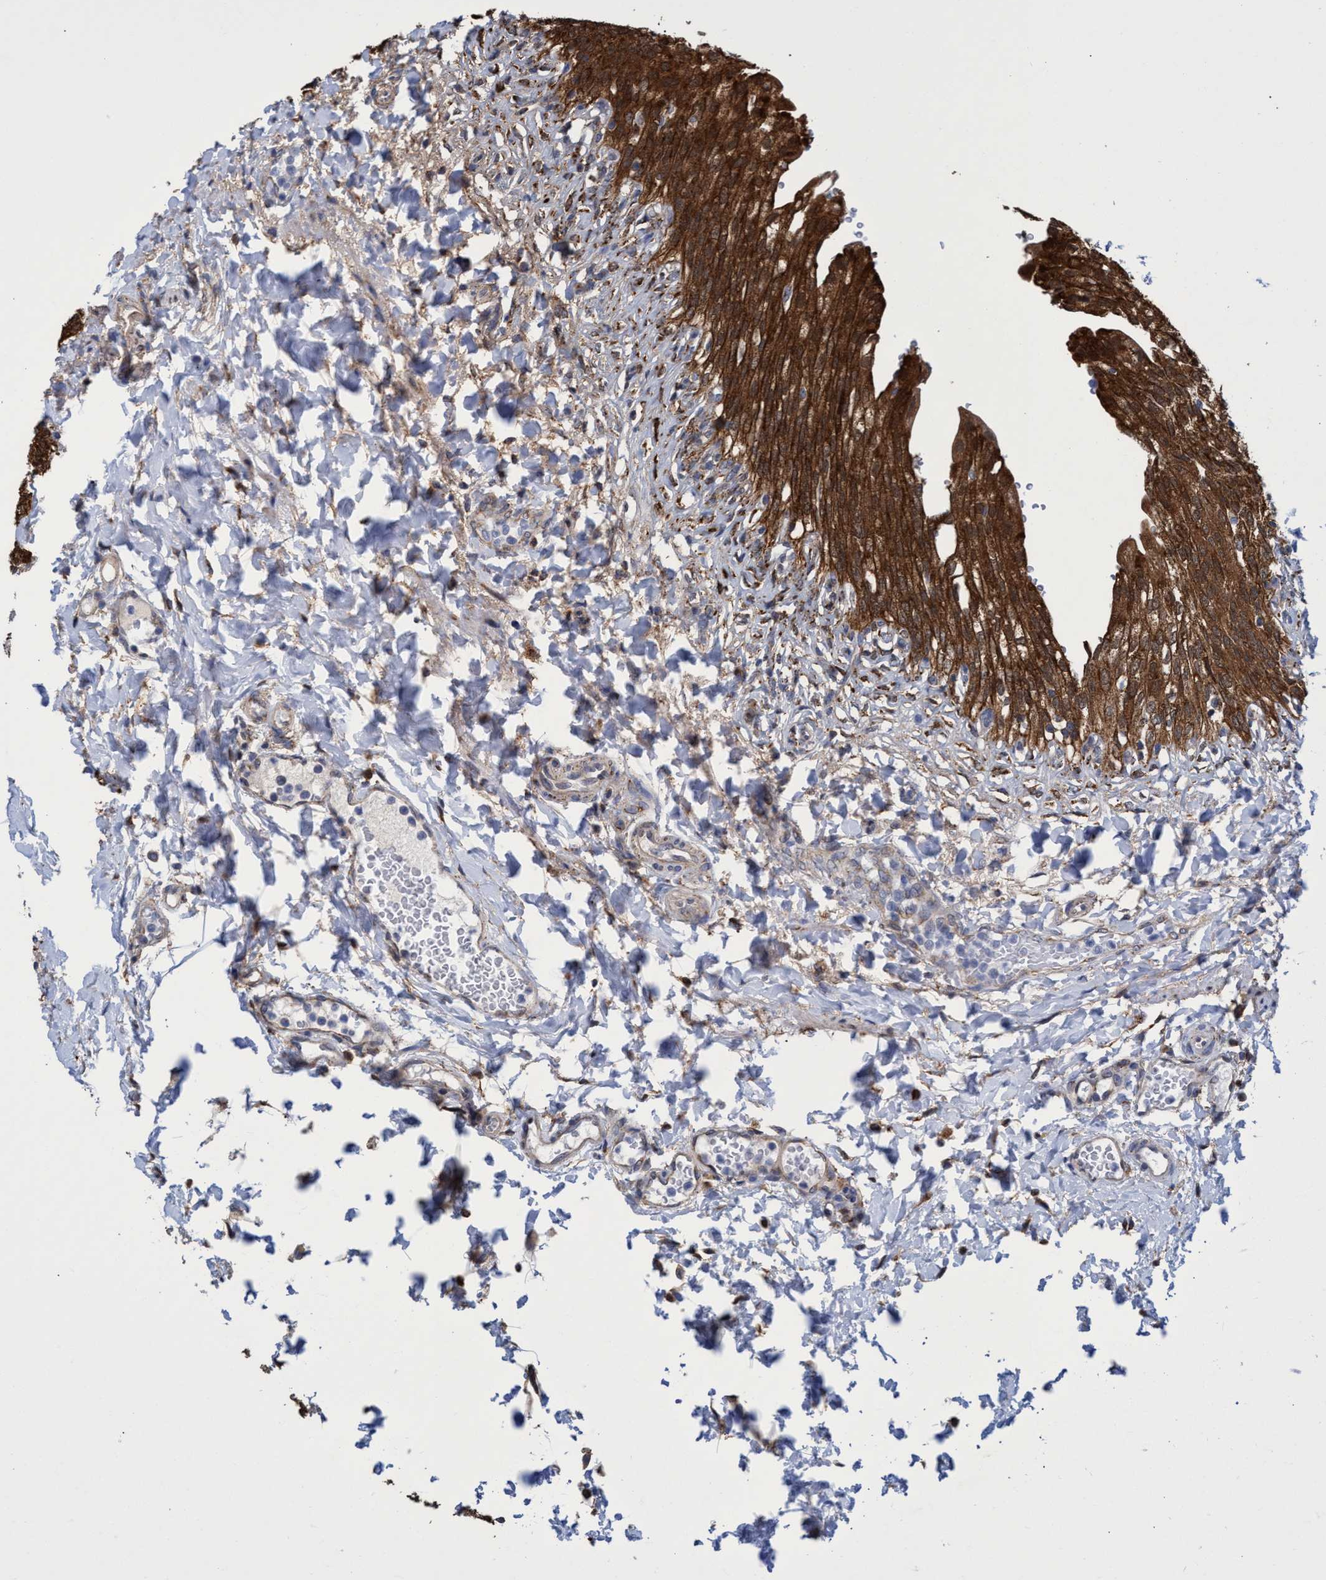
{"staining": {"intensity": "strong", "quantity": ">75%", "location": "cytoplasmic/membranous"}, "tissue": "urinary bladder", "cell_type": "Urothelial cells", "image_type": "normal", "snomed": [{"axis": "morphology", "description": "Urothelial carcinoma, High grade"}, {"axis": "topography", "description": "Urinary bladder"}], "caption": "DAB (3,3'-diaminobenzidine) immunohistochemical staining of normal urinary bladder reveals strong cytoplasmic/membranous protein positivity in about >75% of urothelial cells.", "gene": "CRYZ", "patient": {"sex": "male", "age": 46}}